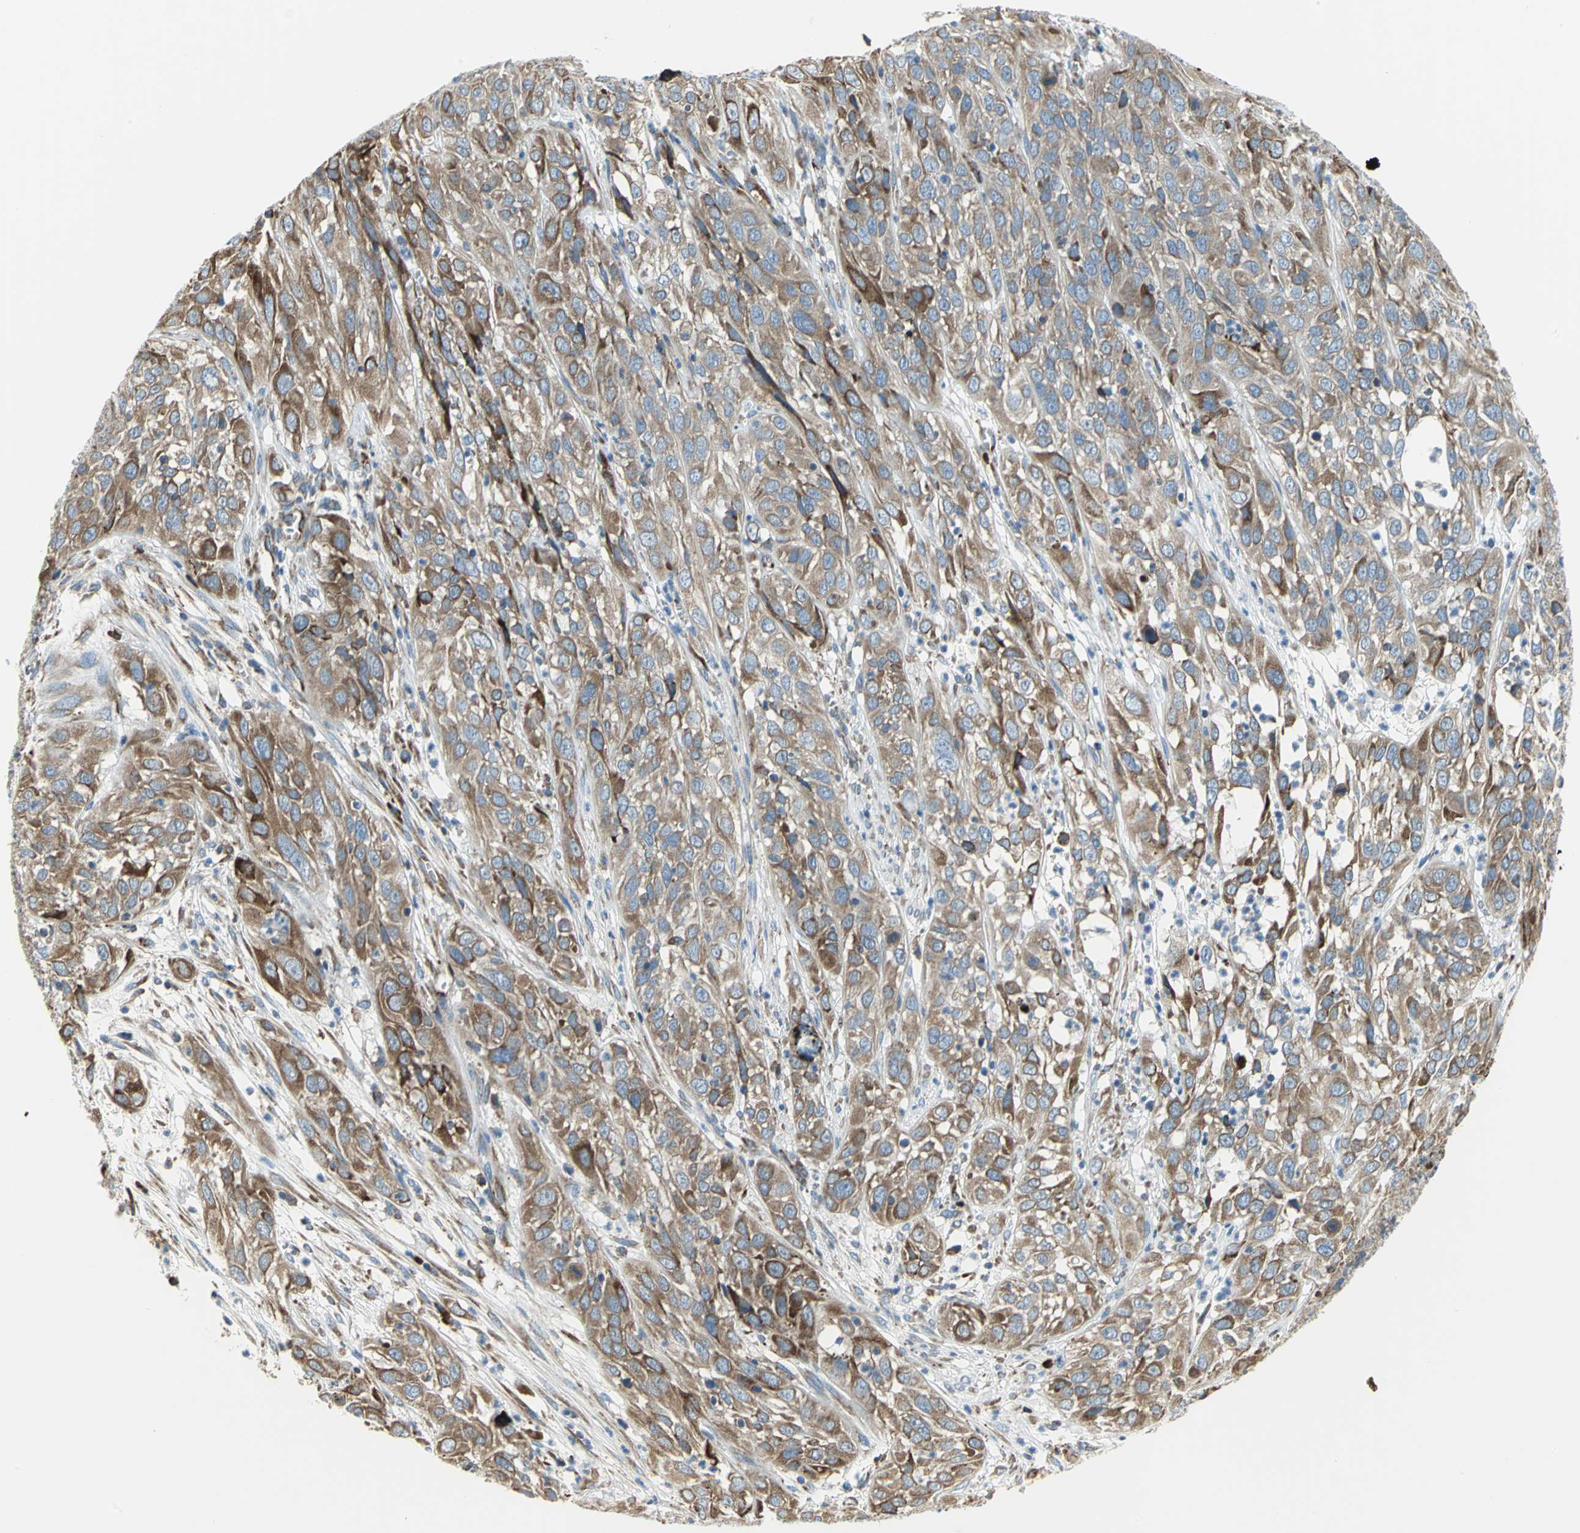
{"staining": {"intensity": "strong", "quantity": ">75%", "location": "cytoplasmic/membranous"}, "tissue": "cervical cancer", "cell_type": "Tumor cells", "image_type": "cancer", "snomed": [{"axis": "morphology", "description": "Squamous cell carcinoma, NOS"}, {"axis": "topography", "description": "Cervix"}], "caption": "Immunohistochemical staining of squamous cell carcinoma (cervical) displays high levels of strong cytoplasmic/membranous protein expression in about >75% of tumor cells.", "gene": "TULP4", "patient": {"sex": "female", "age": 32}}